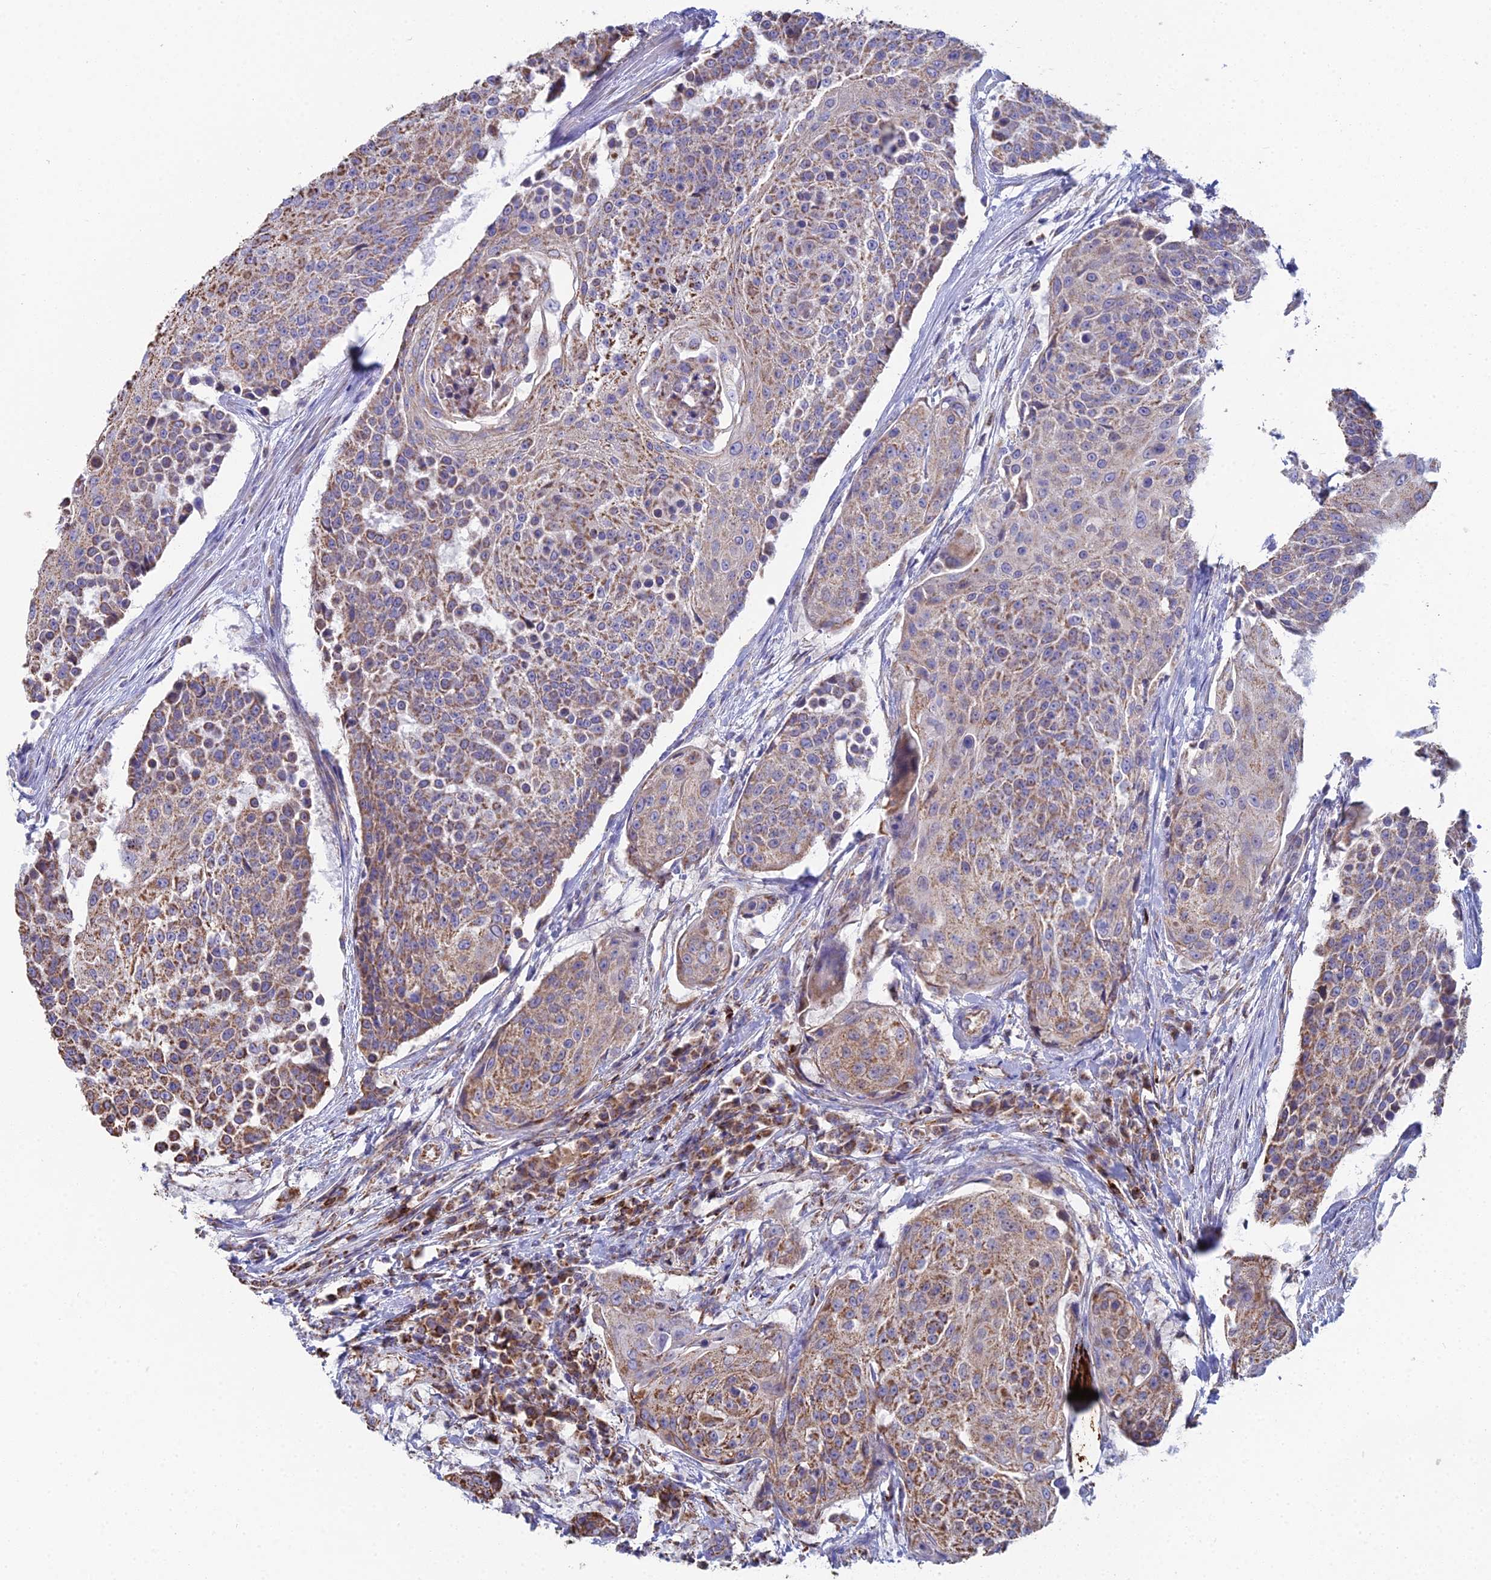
{"staining": {"intensity": "moderate", "quantity": ">75%", "location": "cytoplasmic/membranous"}, "tissue": "urothelial cancer", "cell_type": "Tumor cells", "image_type": "cancer", "snomed": [{"axis": "morphology", "description": "Urothelial carcinoma, High grade"}, {"axis": "topography", "description": "Urinary bladder"}], "caption": "Urothelial carcinoma (high-grade) stained for a protein (brown) demonstrates moderate cytoplasmic/membranous positive expression in about >75% of tumor cells.", "gene": "SPOCK2", "patient": {"sex": "female", "age": 63}}